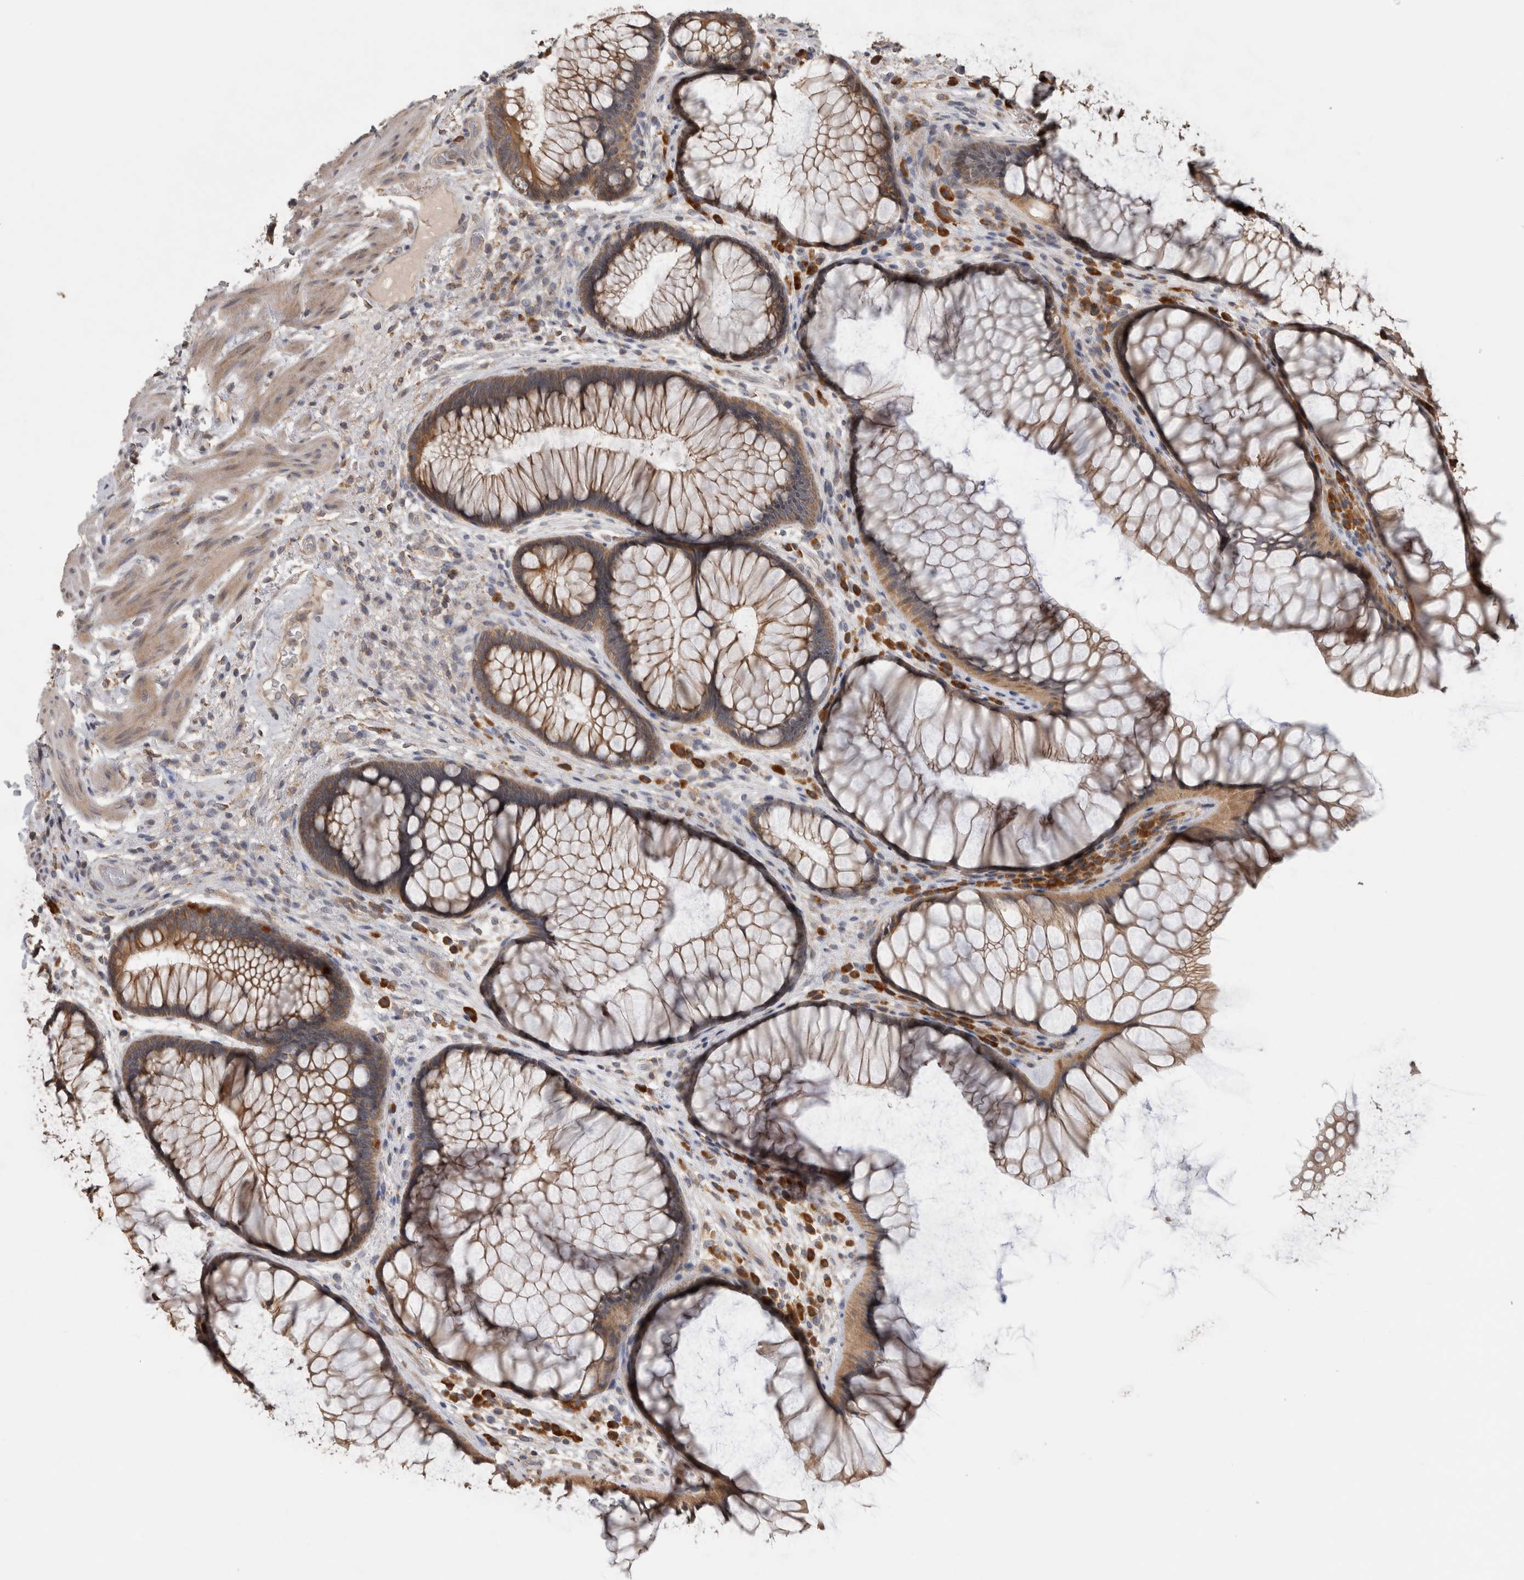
{"staining": {"intensity": "moderate", "quantity": ">75%", "location": "cytoplasmic/membranous"}, "tissue": "rectum", "cell_type": "Glandular cells", "image_type": "normal", "snomed": [{"axis": "morphology", "description": "Normal tissue, NOS"}, {"axis": "topography", "description": "Rectum"}], "caption": "Immunohistochemistry (IHC) of benign rectum shows medium levels of moderate cytoplasmic/membranous expression in approximately >75% of glandular cells. The staining is performed using DAB (3,3'-diaminobenzidine) brown chromogen to label protein expression. The nuclei are counter-stained blue using hematoxylin.", "gene": "TBCE", "patient": {"sex": "male", "age": 51}}